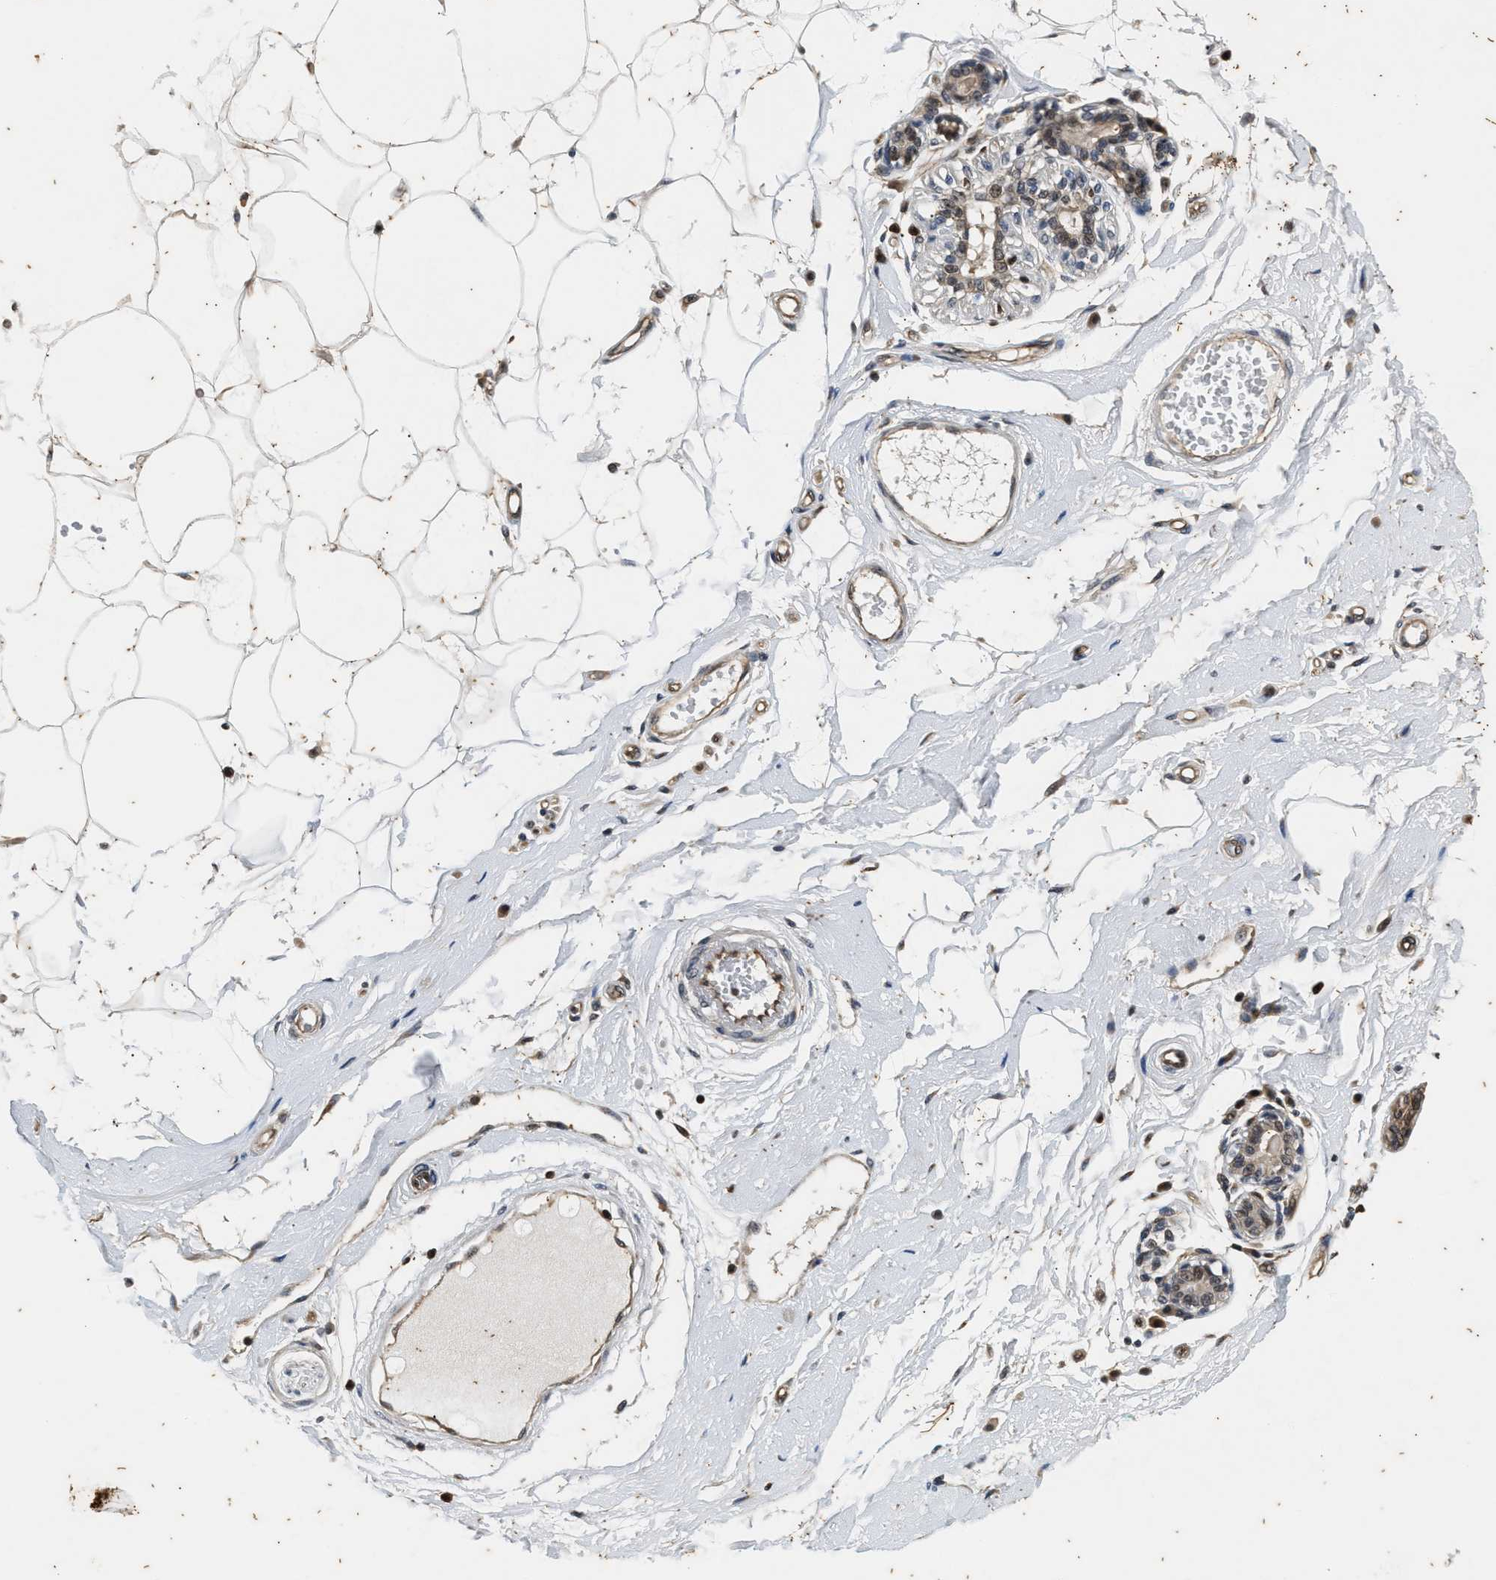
{"staining": {"intensity": "negative", "quantity": "none", "location": "none"}, "tissue": "breast", "cell_type": "Adipocytes", "image_type": "normal", "snomed": [{"axis": "morphology", "description": "Normal tissue, NOS"}, {"axis": "morphology", "description": "Lobular carcinoma"}, {"axis": "topography", "description": "Breast"}], "caption": "The immunohistochemistry photomicrograph has no significant expression in adipocytes of breast. (Stains: DAB (3,3'-diaminobenzidine) immunohistochemistry (IHC) with hematoxylin counter stain, Microscopy: brightfield microscopy at high magnification).", "gene": "PTPN7", "patient": {"sex": "female", "age": 59}}